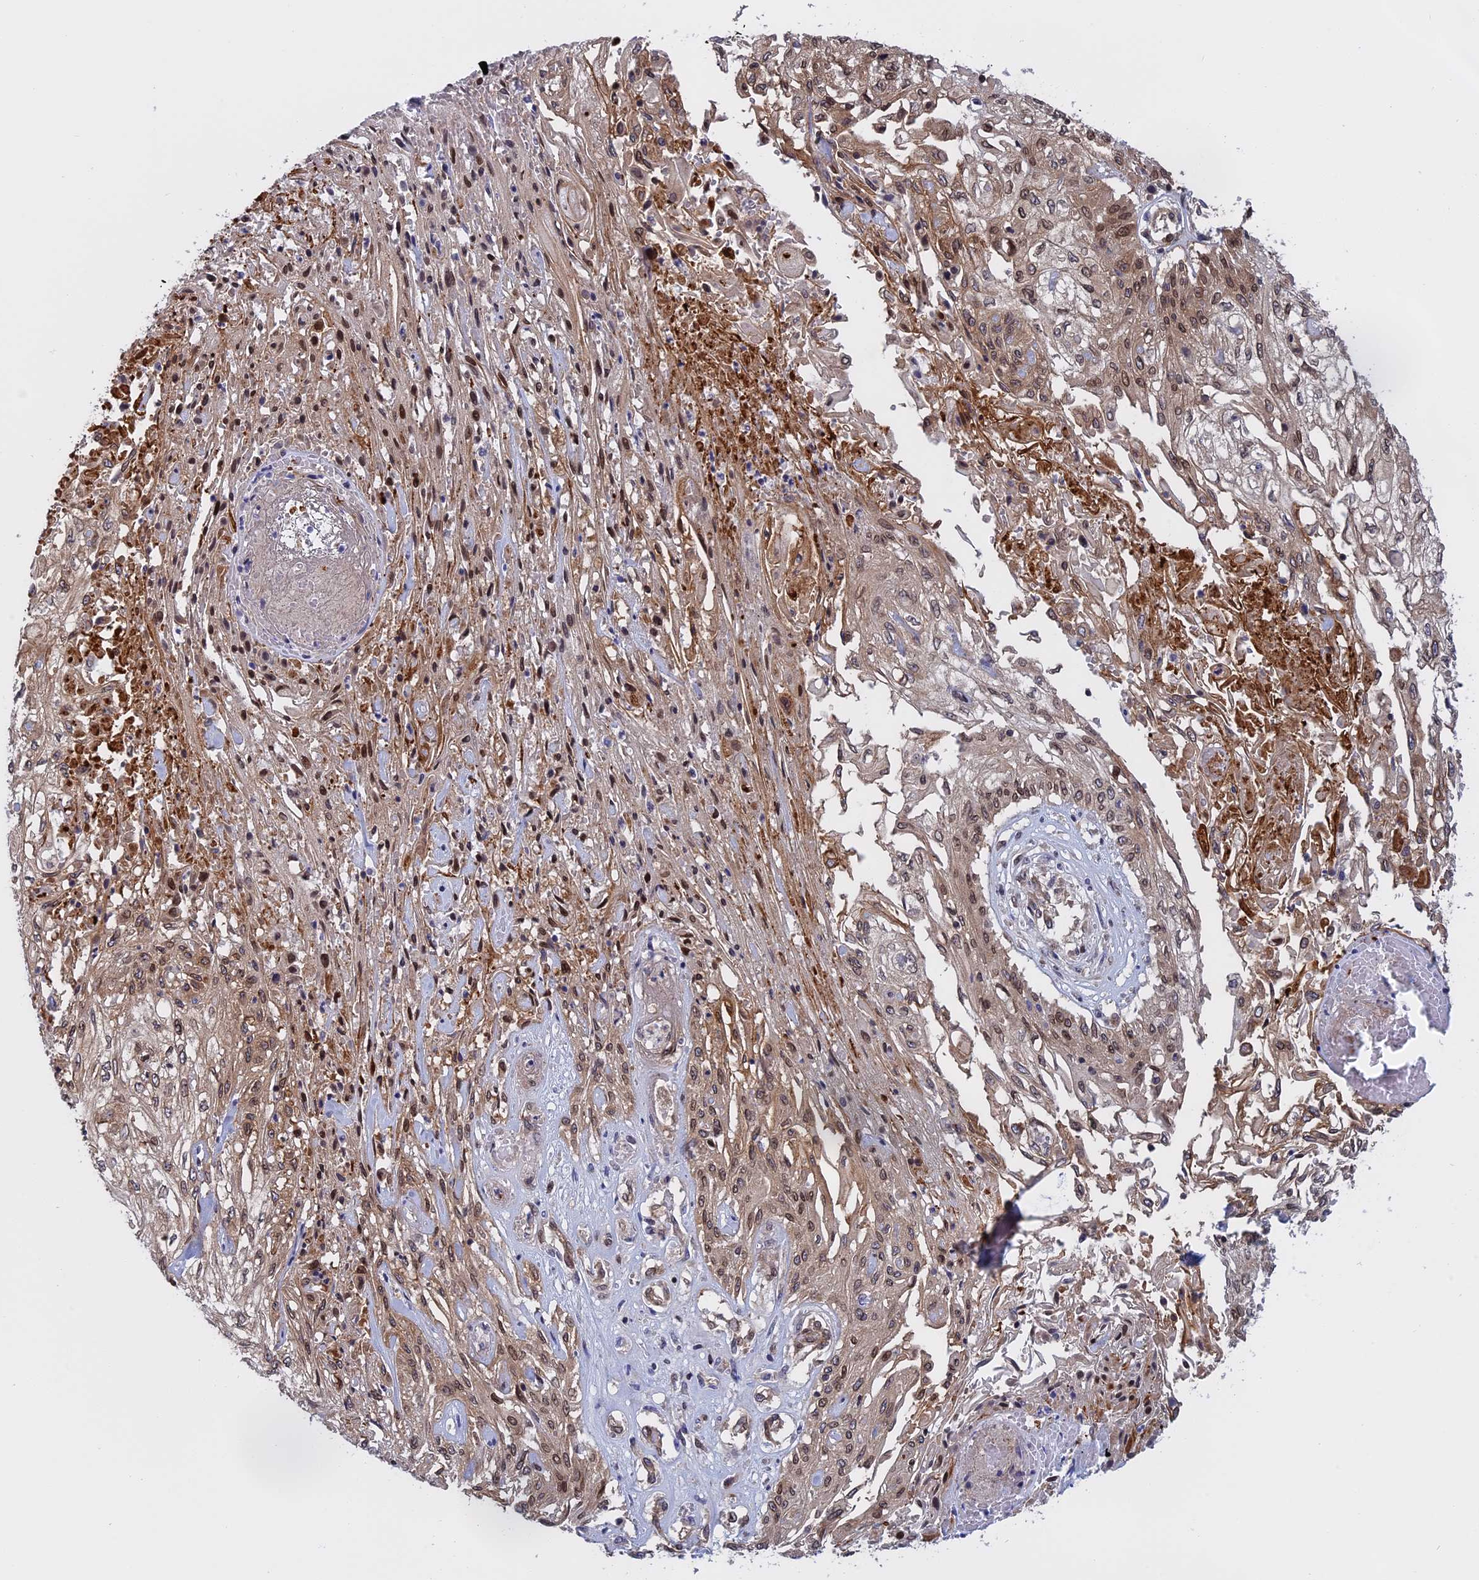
{"staining": {"intensity": "moderate", "quantity": ">75%", "location": "cytoplasmic/membranous,nuclear"}, "tissue": "skin cancer", "cell_type": "Tumor cells", "image_type": "cancer", "snomed": [{"axis": "morphology", "description": "Squamous cell carcinoma, NOS"}, {"axis": "morphology", "description": "Squamous cell carcinoma, metastatic, NOS"}, {"axis": "topography", "description": "Skin"}, {"axis": "topography", "description": "Lymph node"}], "caption": "The histopathology image displays a brown stain indicating the presence of a protein in the cytoplasmic/membranous and nuclear of tumor cells in squamous cell carcinoma (skin).", "gene": "NAA10", "patient": {"sex": "male", "age": 75}}